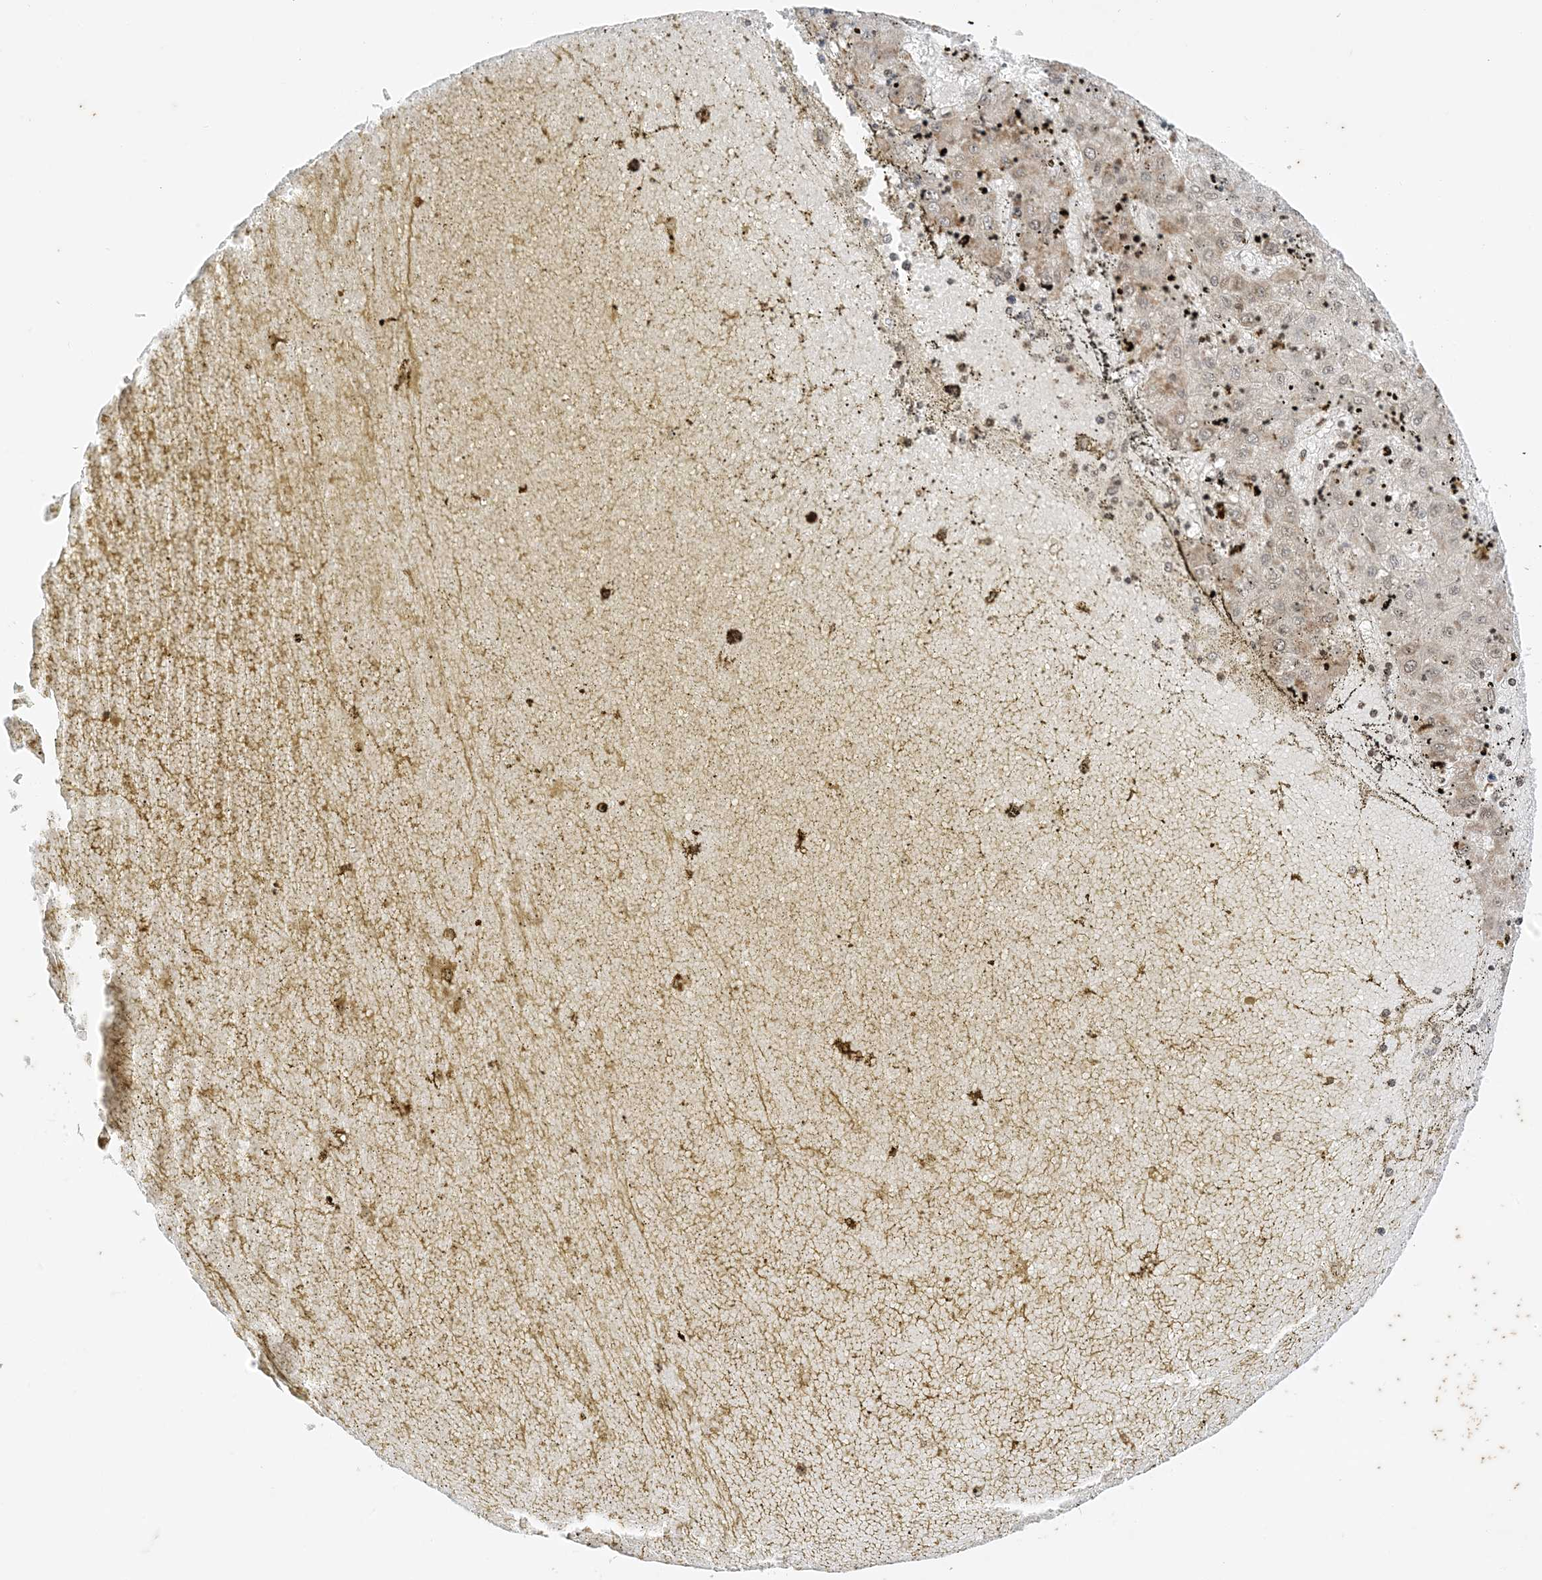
{"staining": {"intensity": "weak", "quantity": ">75%", "location": "cytoplasmic/membranous"}, "tissue": "liver cancer", "cell_type": "Tumor cells", "image_type": "cancer", "snomed": [{"axis": "morphology", "description": "Carcinoma, Hepatocellular, NOS"}, {"axis": "topography", "description": "Liver"}], "caption": "Hepatocellular carcinoma (liver) tissue reveals weak cytoplasmic/membranous positivity in about >75% of tumor cells", "gene": "RAC1", "patient": {"sex": "male", "age": 72}}